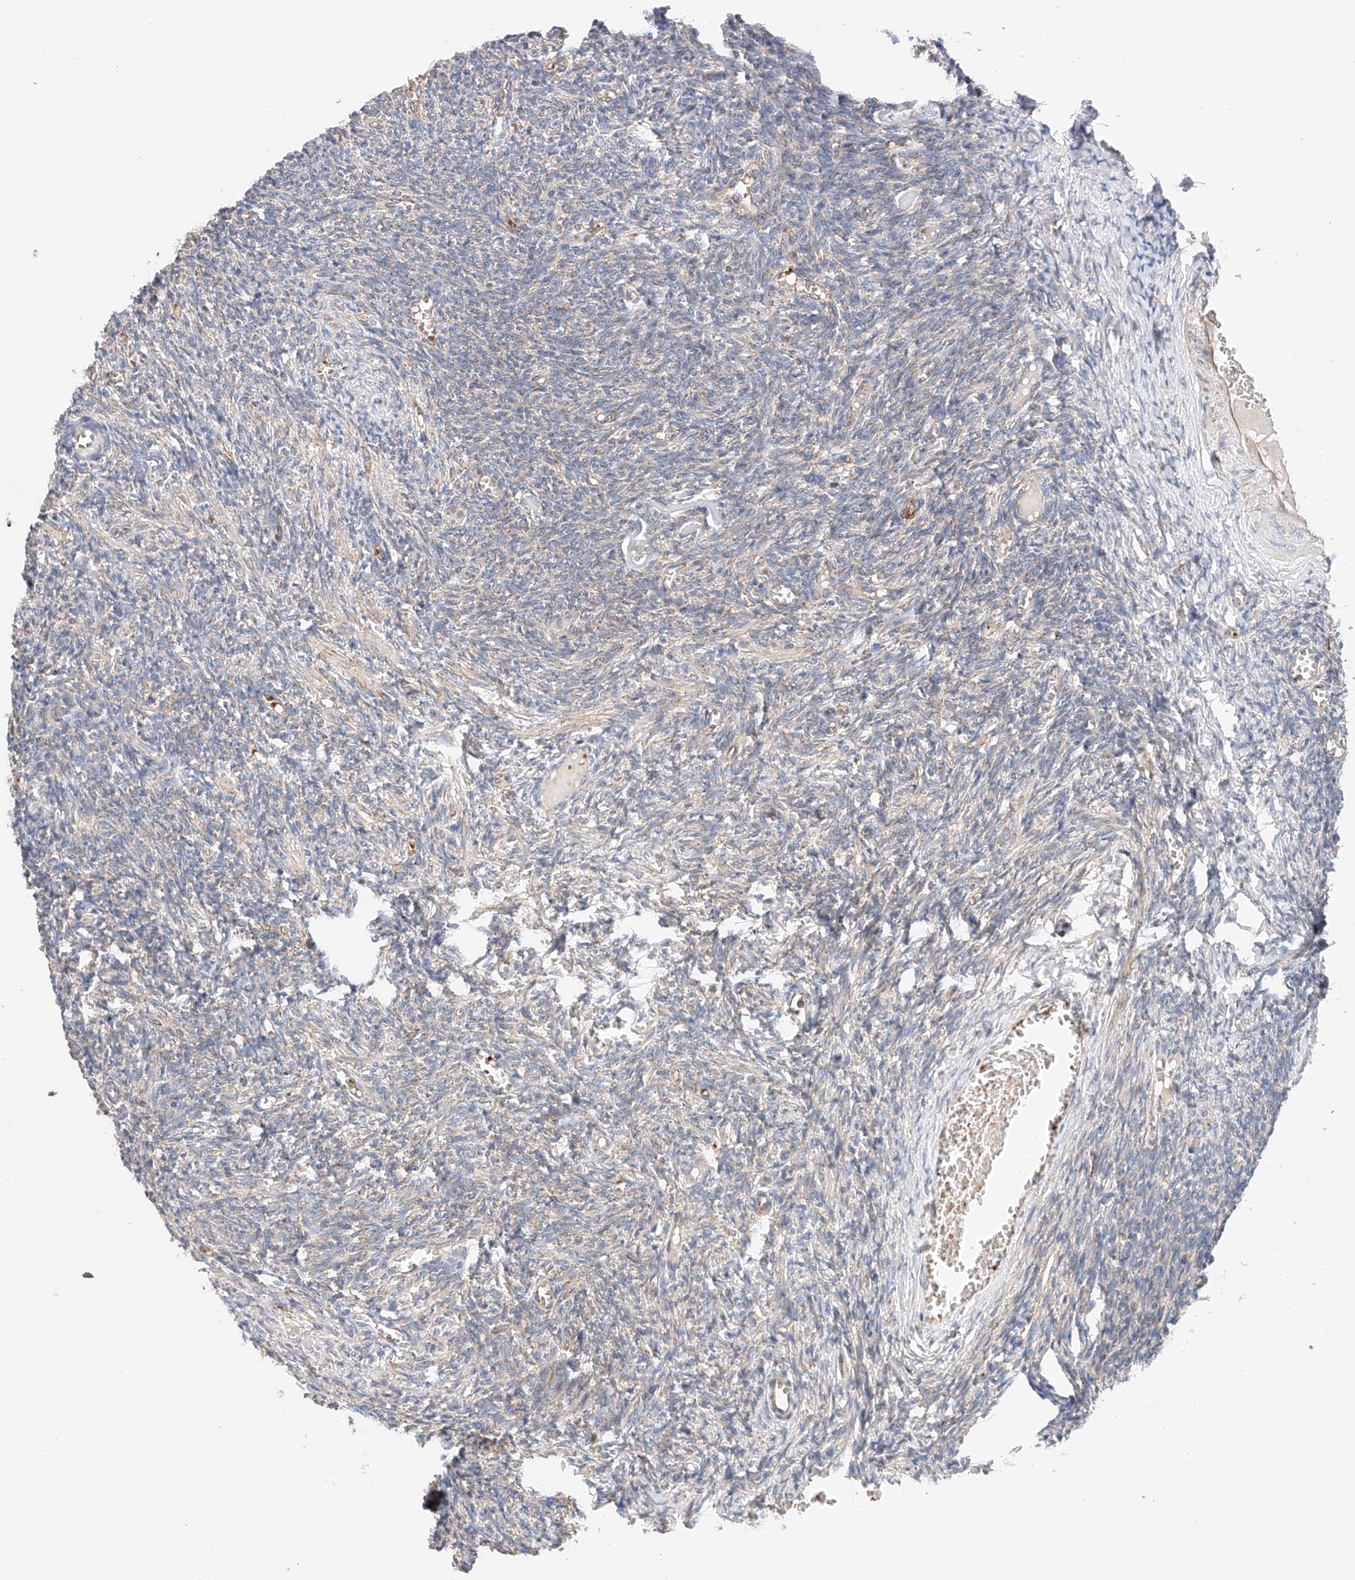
{"staining": {"intensity": "negative", "quantity": "none", "location": "none"}, "tissue": "ovary", "cell_type": "Ovarian stroma cells", "image_type": "normal", "snomed": [{"axis": "morphology", "description": "Normal tissue, NOS"}, {"axis": "topography", "description": "Ovary"}], "caption": "Ovary was stained to show a protein in brown. There is no significant positivity in ovarian stroma cells. (Stains: DAB immunohistochemistry with hematoxylin counter stain, Microscopy: brightfield microscopy at high magnification).", "gene": "NR1D1", "patient": {"sex": "female", "age": 27}}